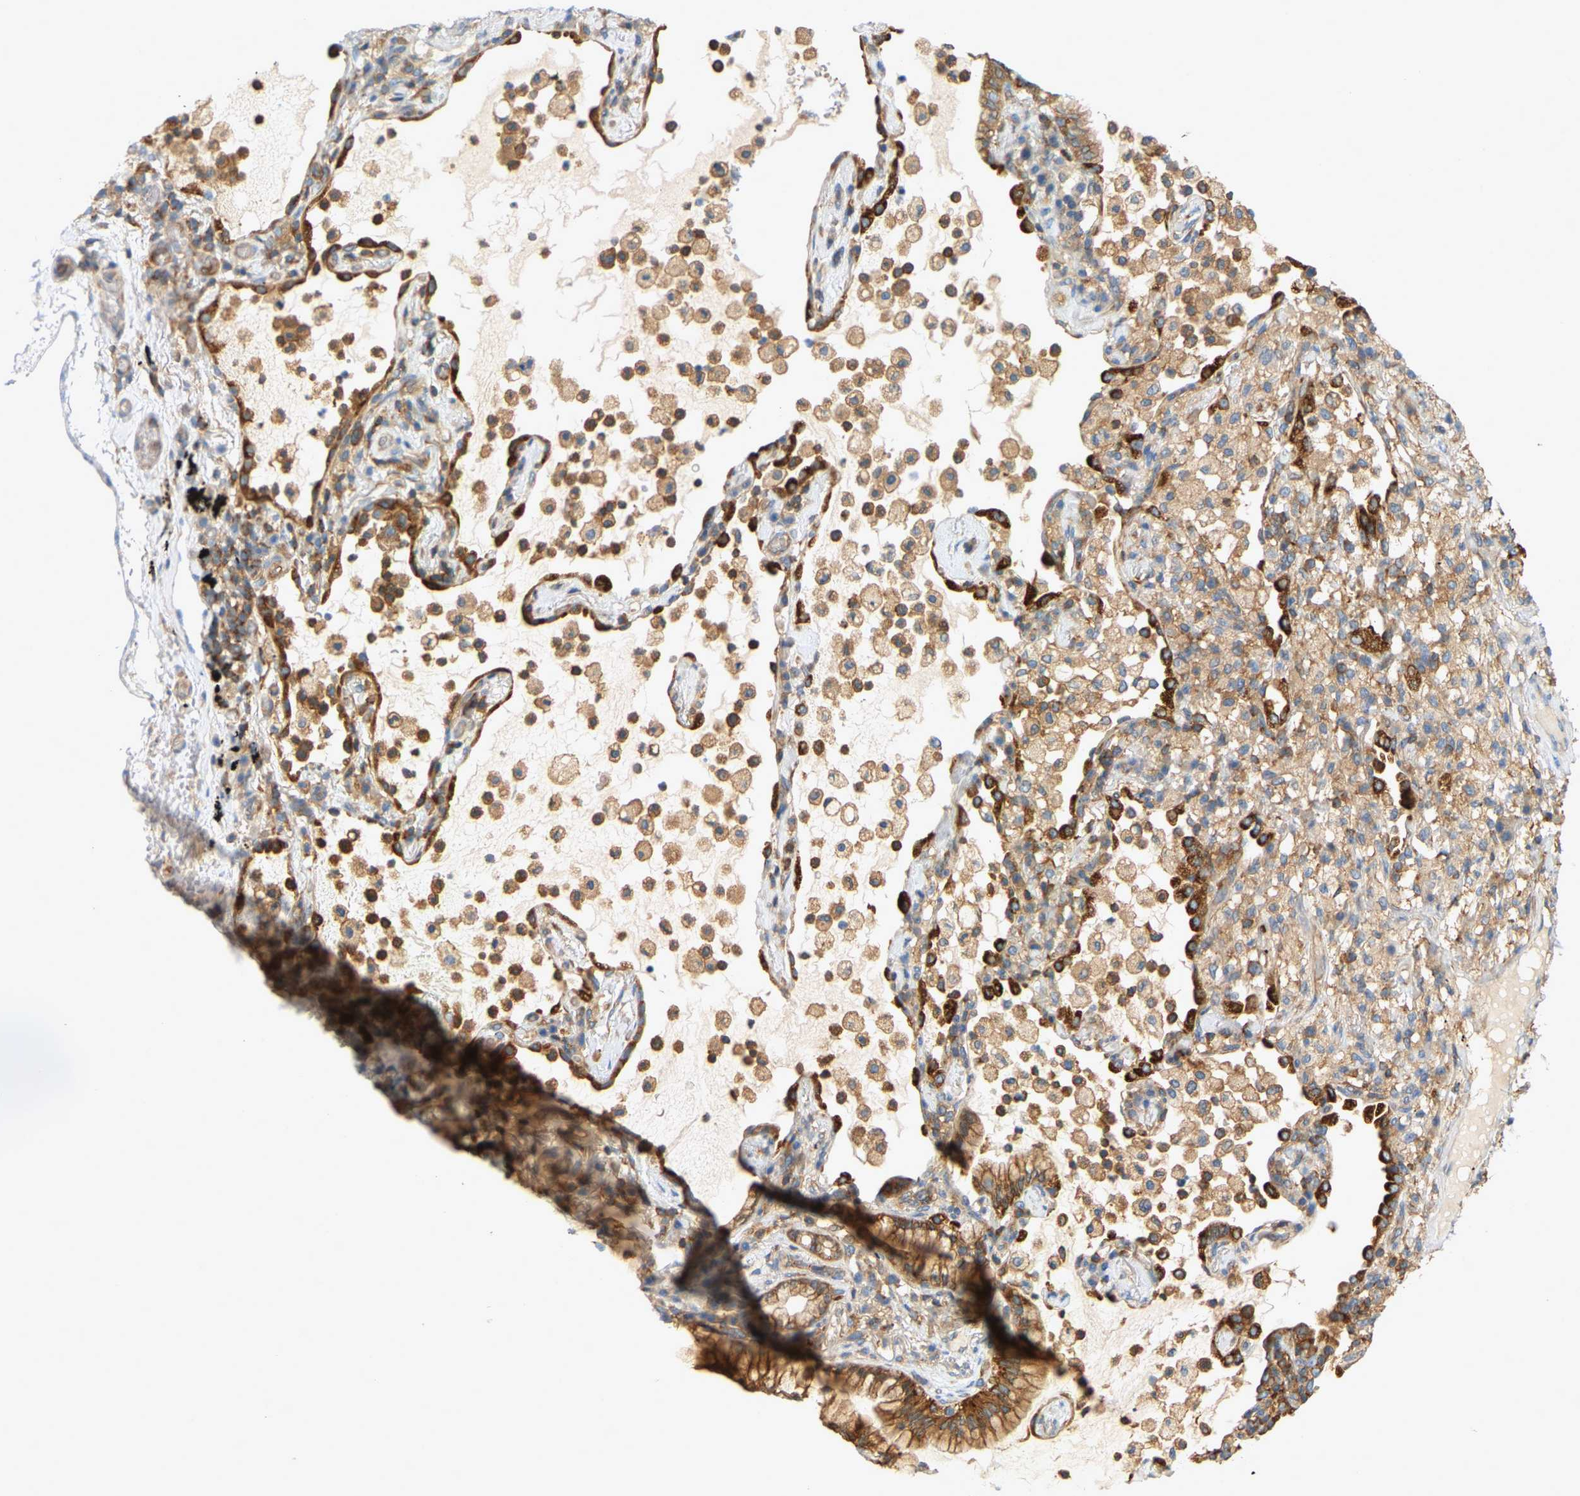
{"staining": {"intensity": "moderate", "quantity": ">75%", "location": "cytoplasmic/membranous"}, "tissue": "lung cancer", "cell_type": "Tumor cells", "image_type": "cancer", "snomed": [{"axis": "morphology", "description": "Adenocarcinoma, NOS"}, {"axis": "topography", "description": "Lung"}], "caption": "Immunohistochemistry of lung cancer (adenocarcinoma) demonstrates medium levels of moderate cytoplasmic/membranous staining in approximately >75% of tumor cells.", "gene": "AKAP13", "patient": {"sex": "female", "age": 70}}